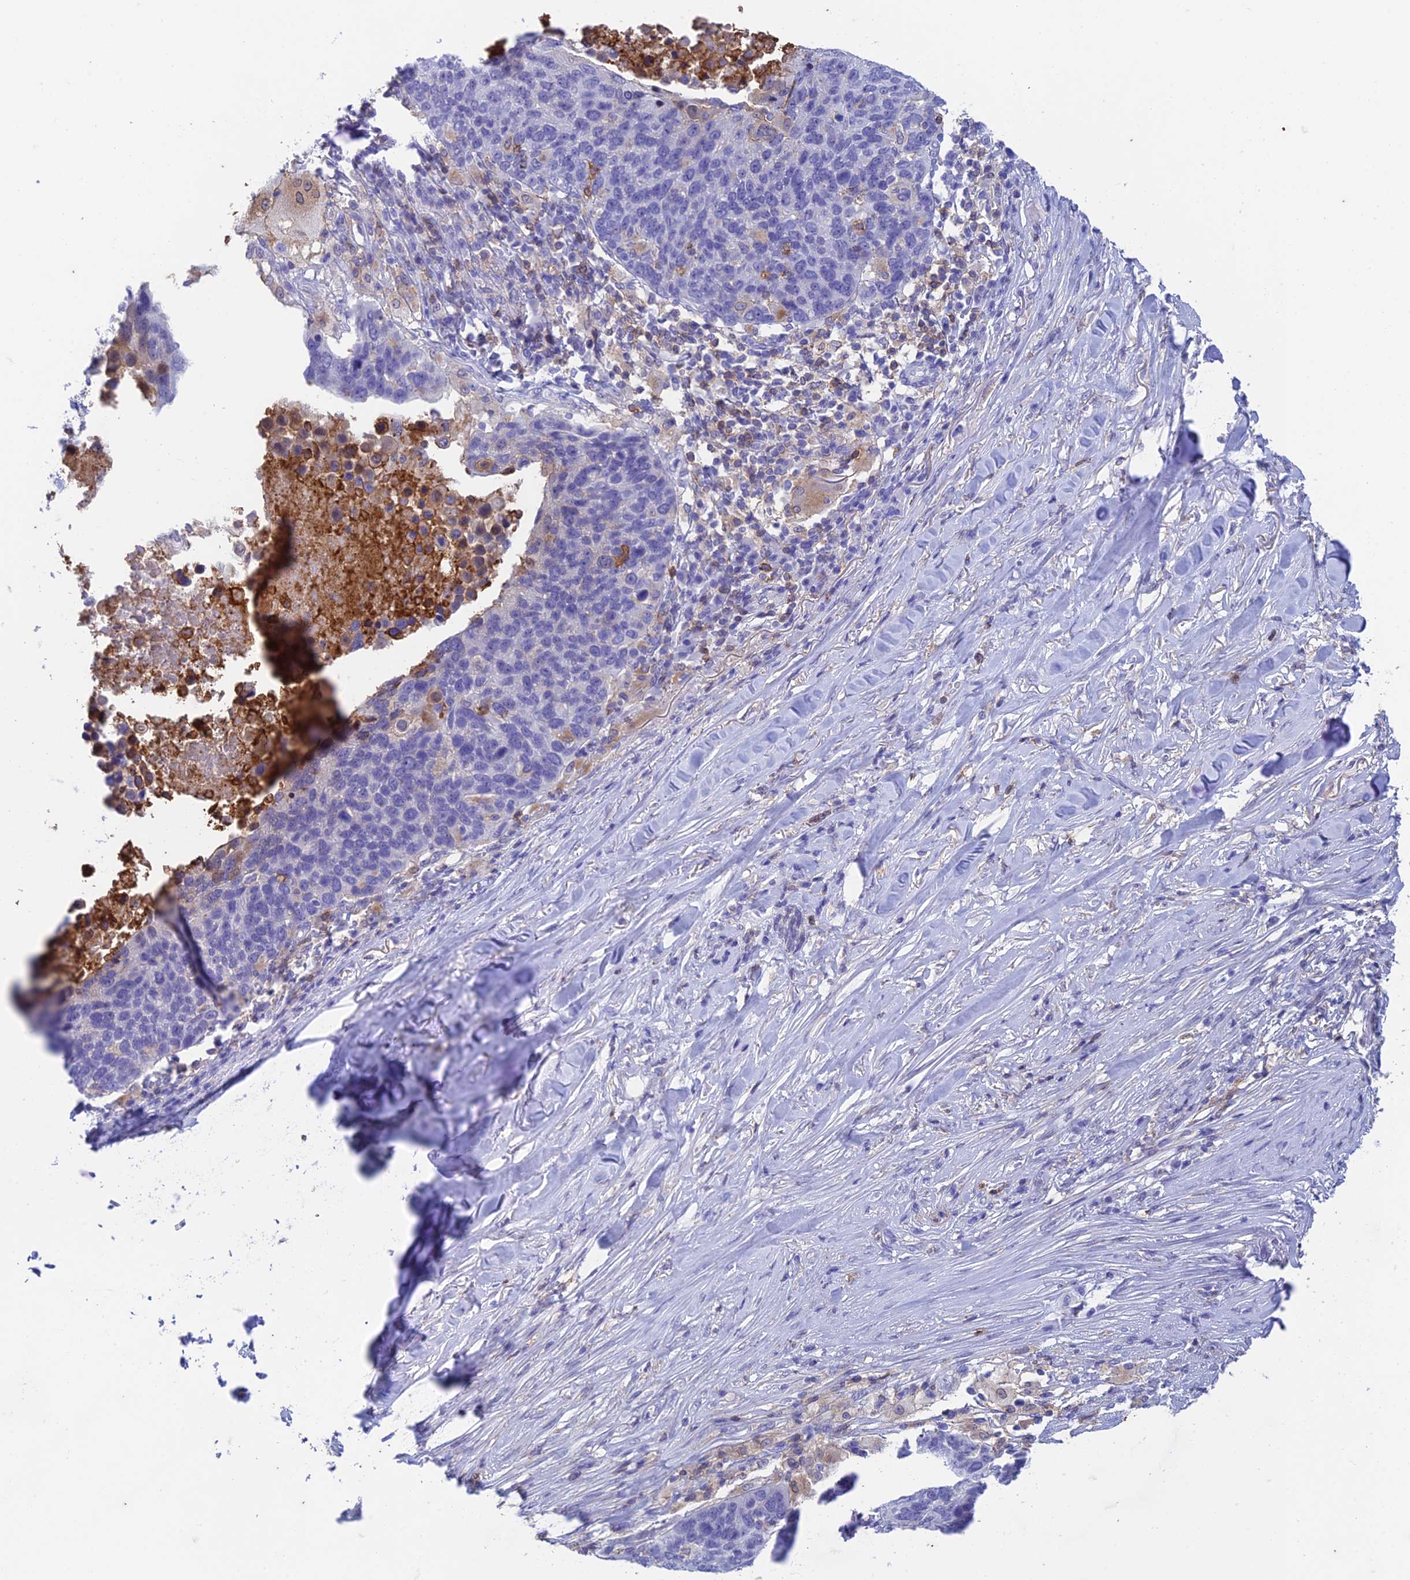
{"staining": {"intensity": "negative", "quantity": "none", "location": "none"}, "tissue": "lung cancer", "cell_type": "Tumor cells", "image_type": "cancer", "snomed": [{"axis": "morphology", "description": "Normal tissue, NOS"}, {"axis": "morphology", "description": "Squamous cell carcinoma, NOS"}, {"axis": "topography", "description": "Lymph node"}, {"axis": "topography", "description": "Lung"}], "caption": "Immunohistochemical staining of squamous cell carcinoma (lung) displays no significant staining in tumor cells. (Brightfield microscopy of DAB IHC at high magnification).", "gene": "FGF7", "patient": {"sex": "male", "age": 66}}